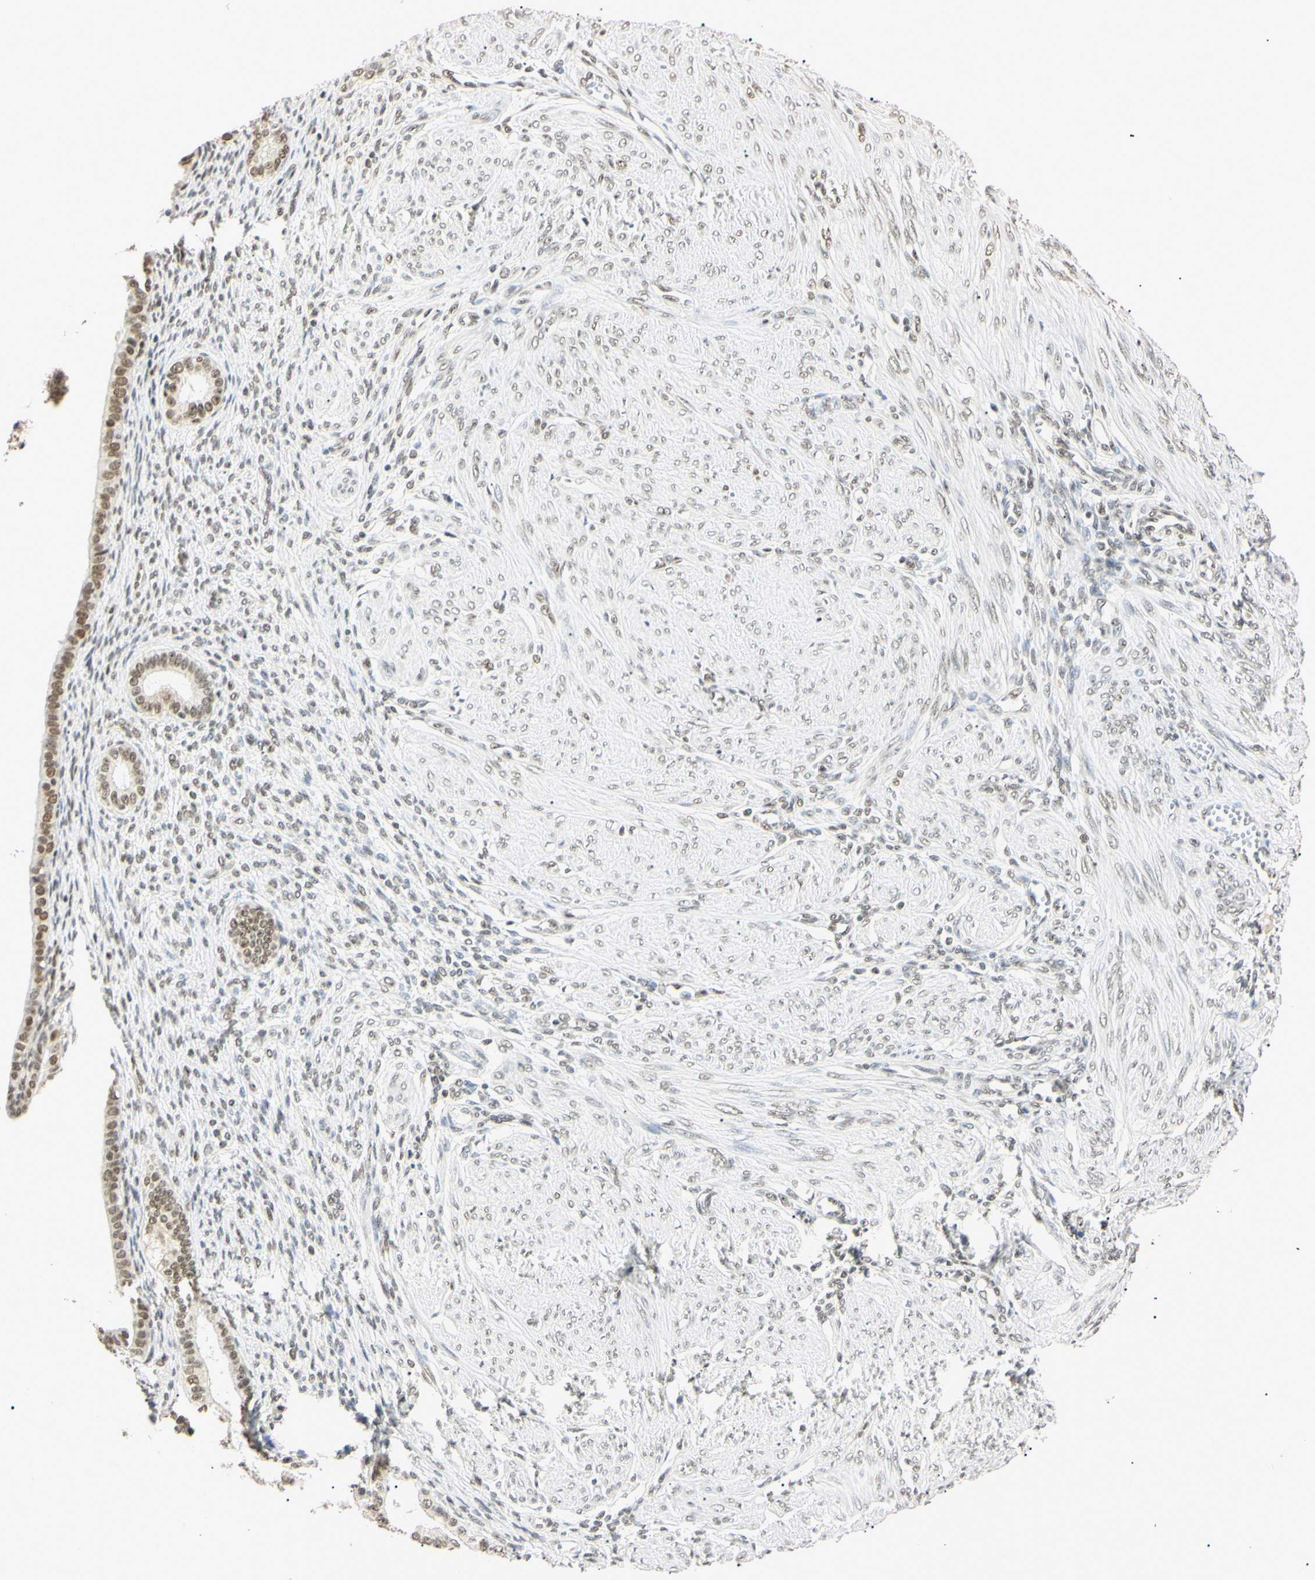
{"staining": {"intensity": "moderate", "quantity": "25%-75%", "location": "nuclear"}, "tissue": "endometrium", "cell_type": "Cells in endometrial stroma", "image_type": "normal", "snomed": [{"axis": "morphology", "description": "Normal tissue, NOS"}, {"axis": "topography", "description": "Endometrium"}], "caption": "Immunohistochemical staining of normal endometrium exhibits medium levels of moderate nuclear positivity in about 25%-75% of cells in endometrial stroma.", "gene": "SMARCA5", "patient": {"sex": "female", "age": 72}}